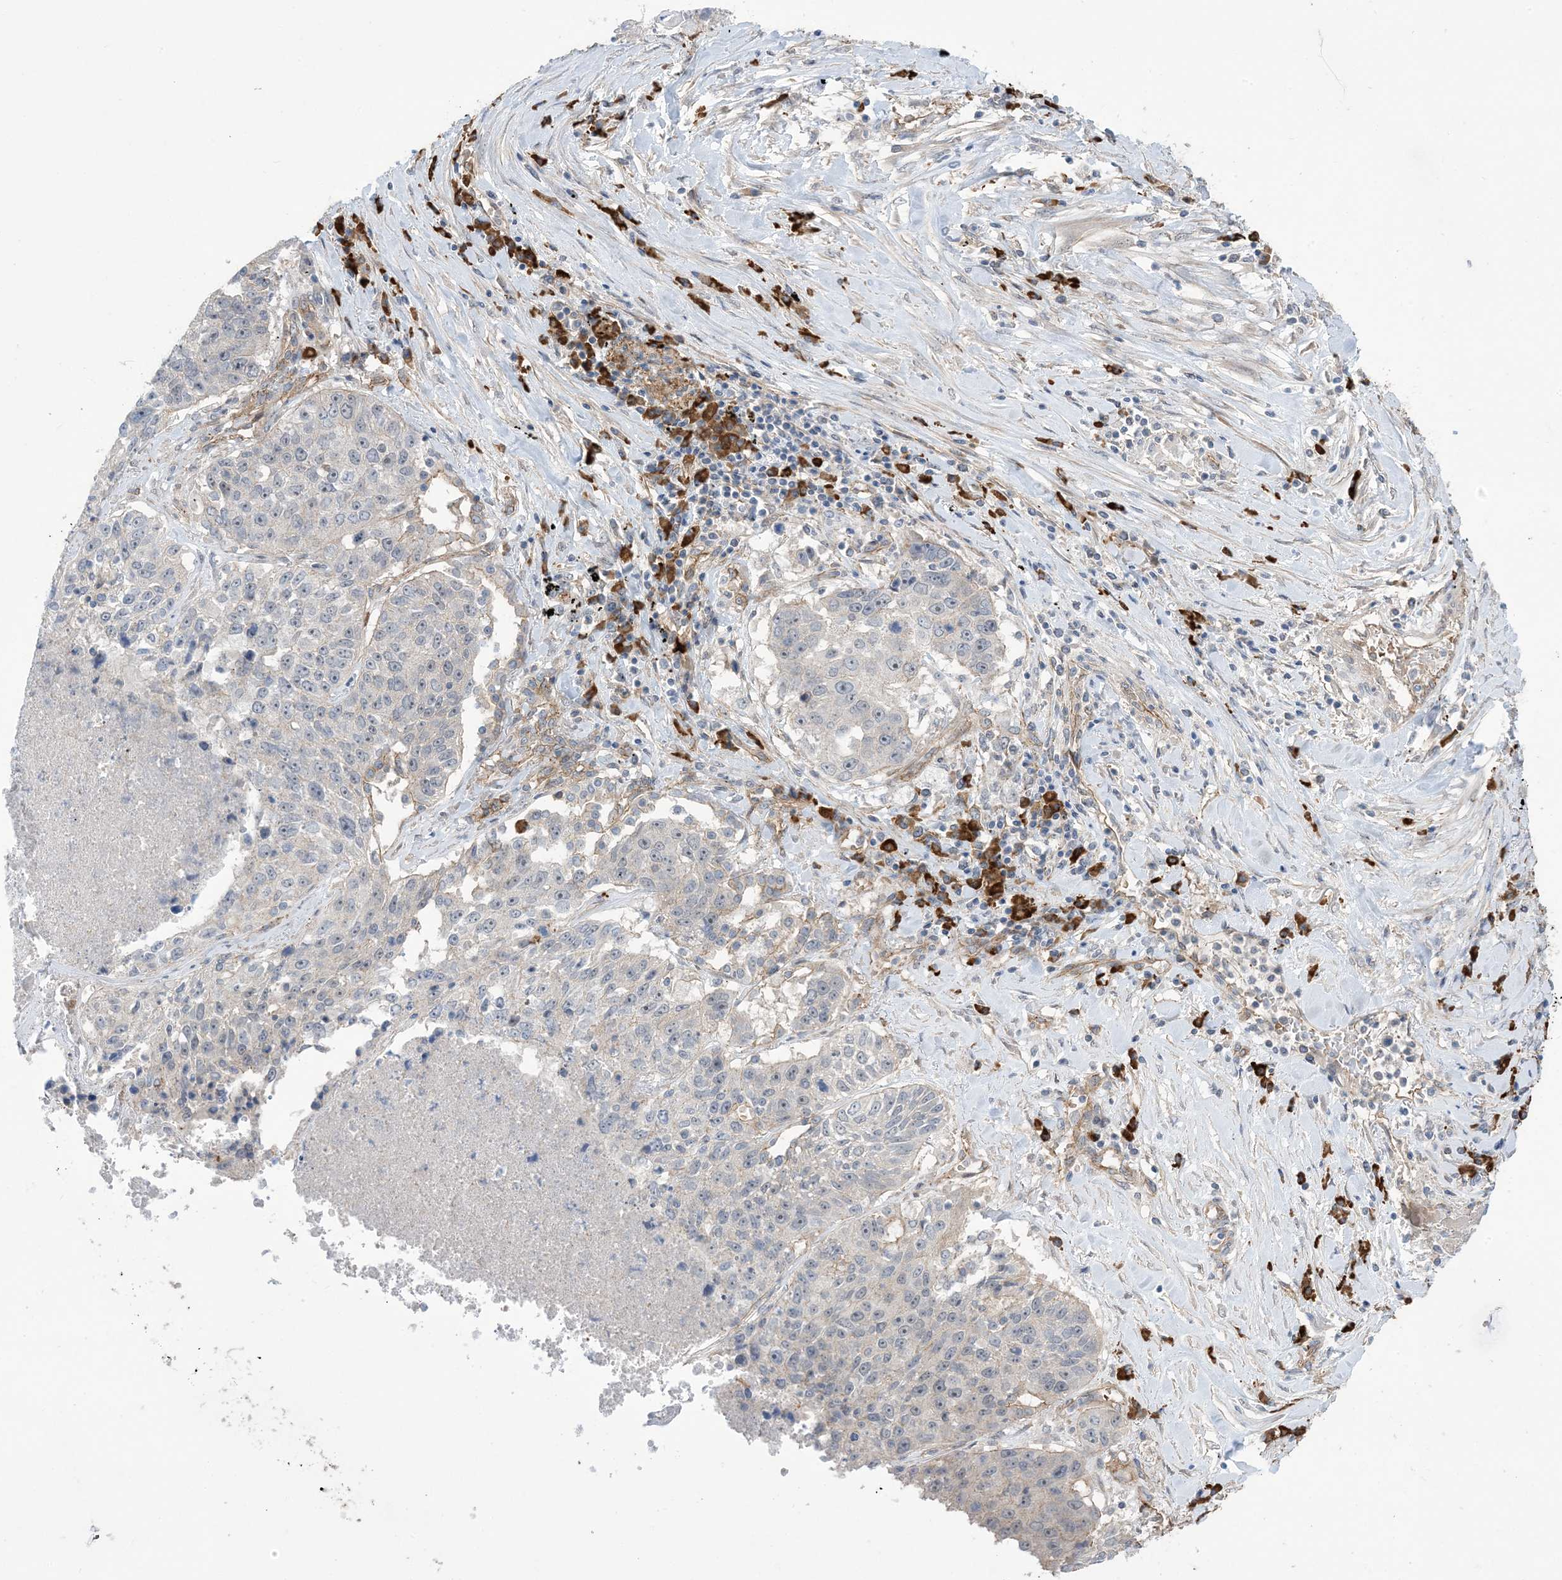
{"staining": {"intensity": "negative", "quantity": "none", "location": "none"}, "tissue": "lung cancer", "cell_type": "Tumor cells", "image_type": "cancer", "snomed": [{"axis": "morphology", "description": "Squamous cell carcinoma, NOS"}, {"axis": "topography", "description": "Lung"}], "caption": "Immunohistochemical staining of squamous cell carcinoma (lung) shows no significant staining in tumor cells.", "gene": "AOC1", "patient": {"sex": "male", "age": 61}}